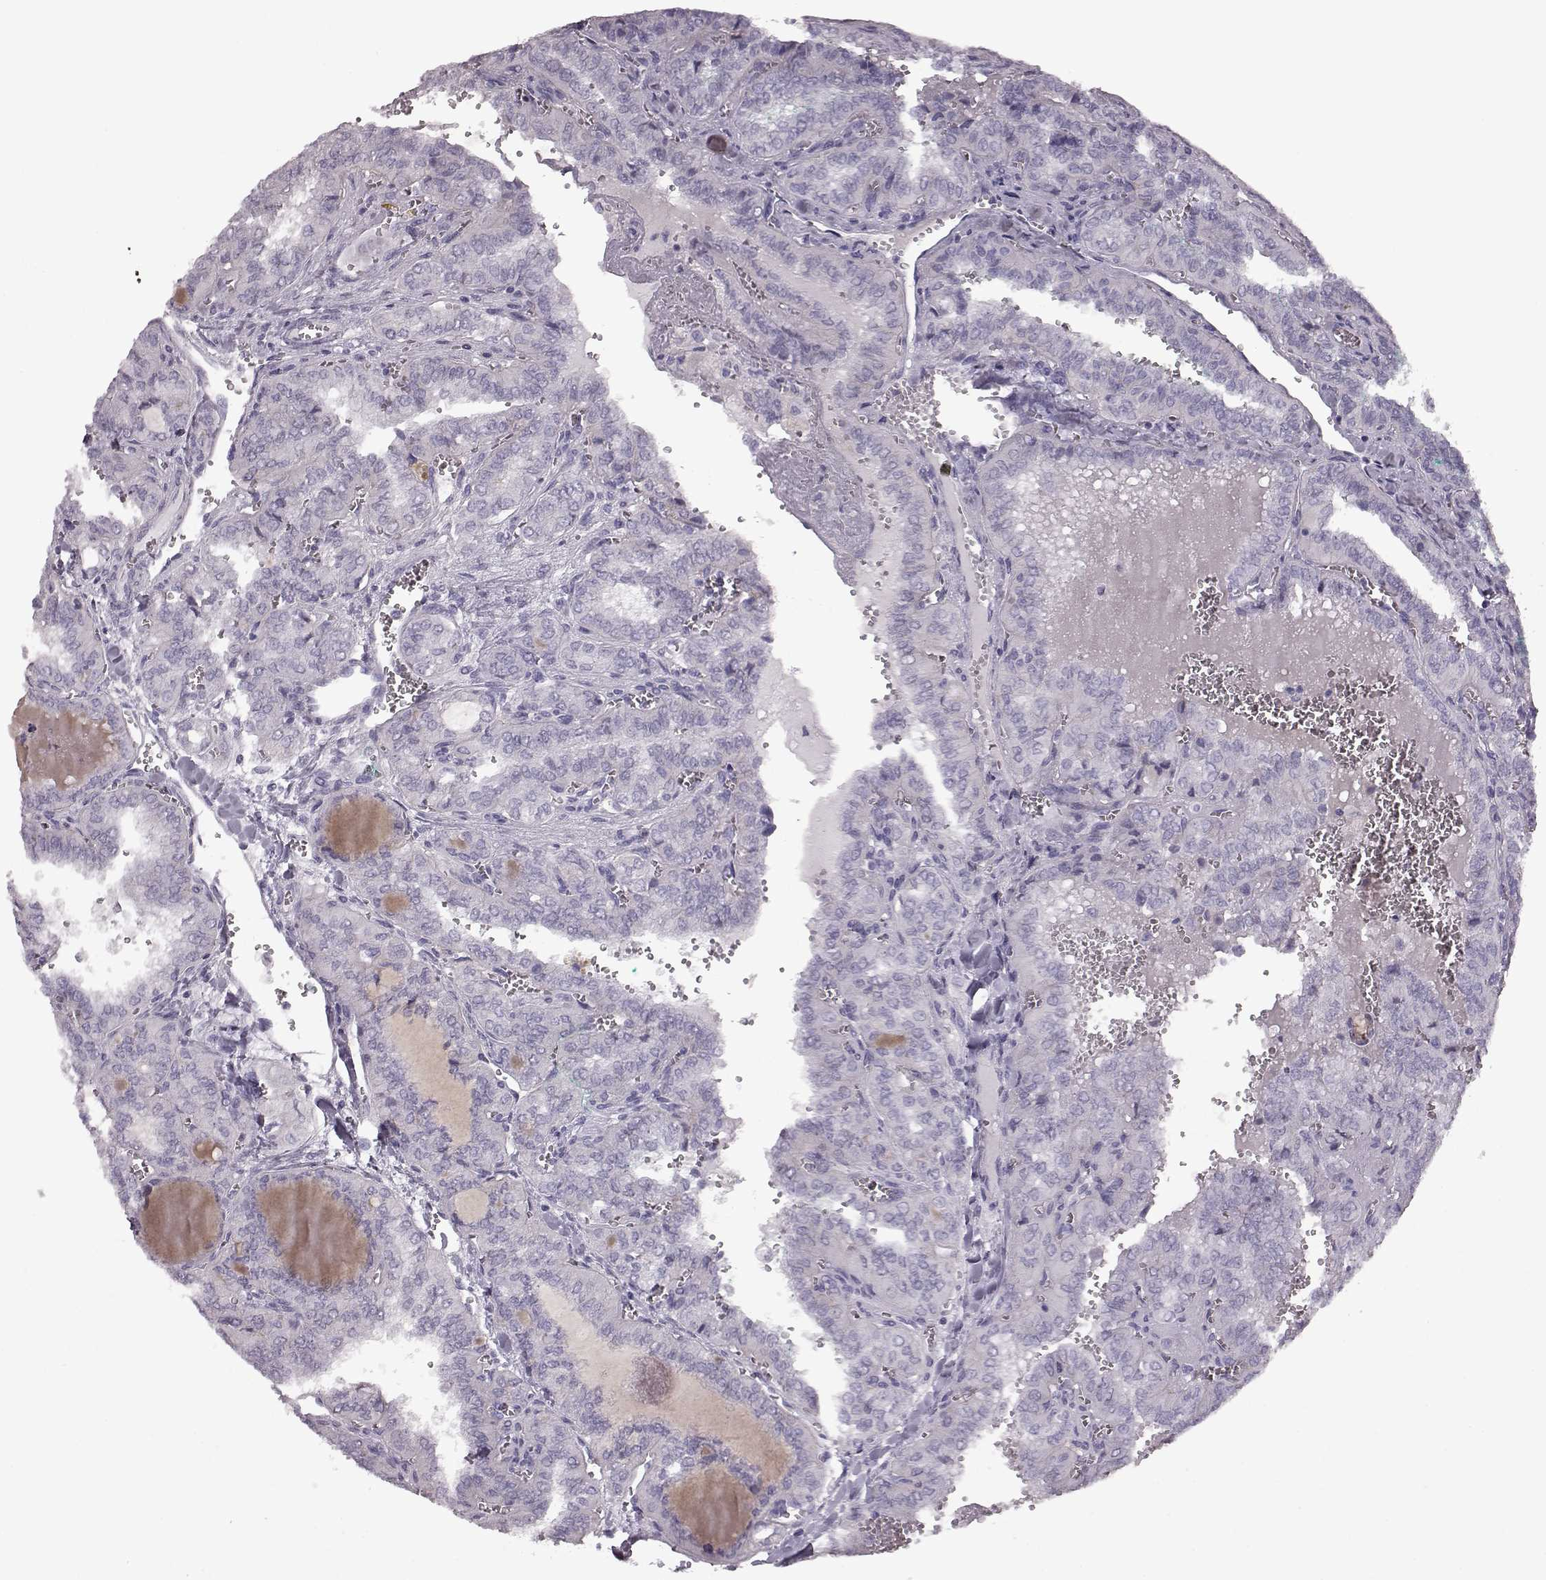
{"staining": {"intensity": "negative", "quantity": "none", "location": "none"}, "tissue": "thyroid cancer", "cell_type": "Tumor cells", "image_type": "cancer", "snomed": [{"axis": "morphology", "description": "Papillary adenocarcinoma, NOS"}, {"axis": "topography", "description": "Thyroid gland"}], "caption": "IHC histopathology image of neoplastic tissue: human papillary adenocarcinoma (thyroid) stained with DAB reveals no significant protein positivity in tumor cells.", "gene": "CRYBA2", "patient": {"sex": "female", "age": 41}}